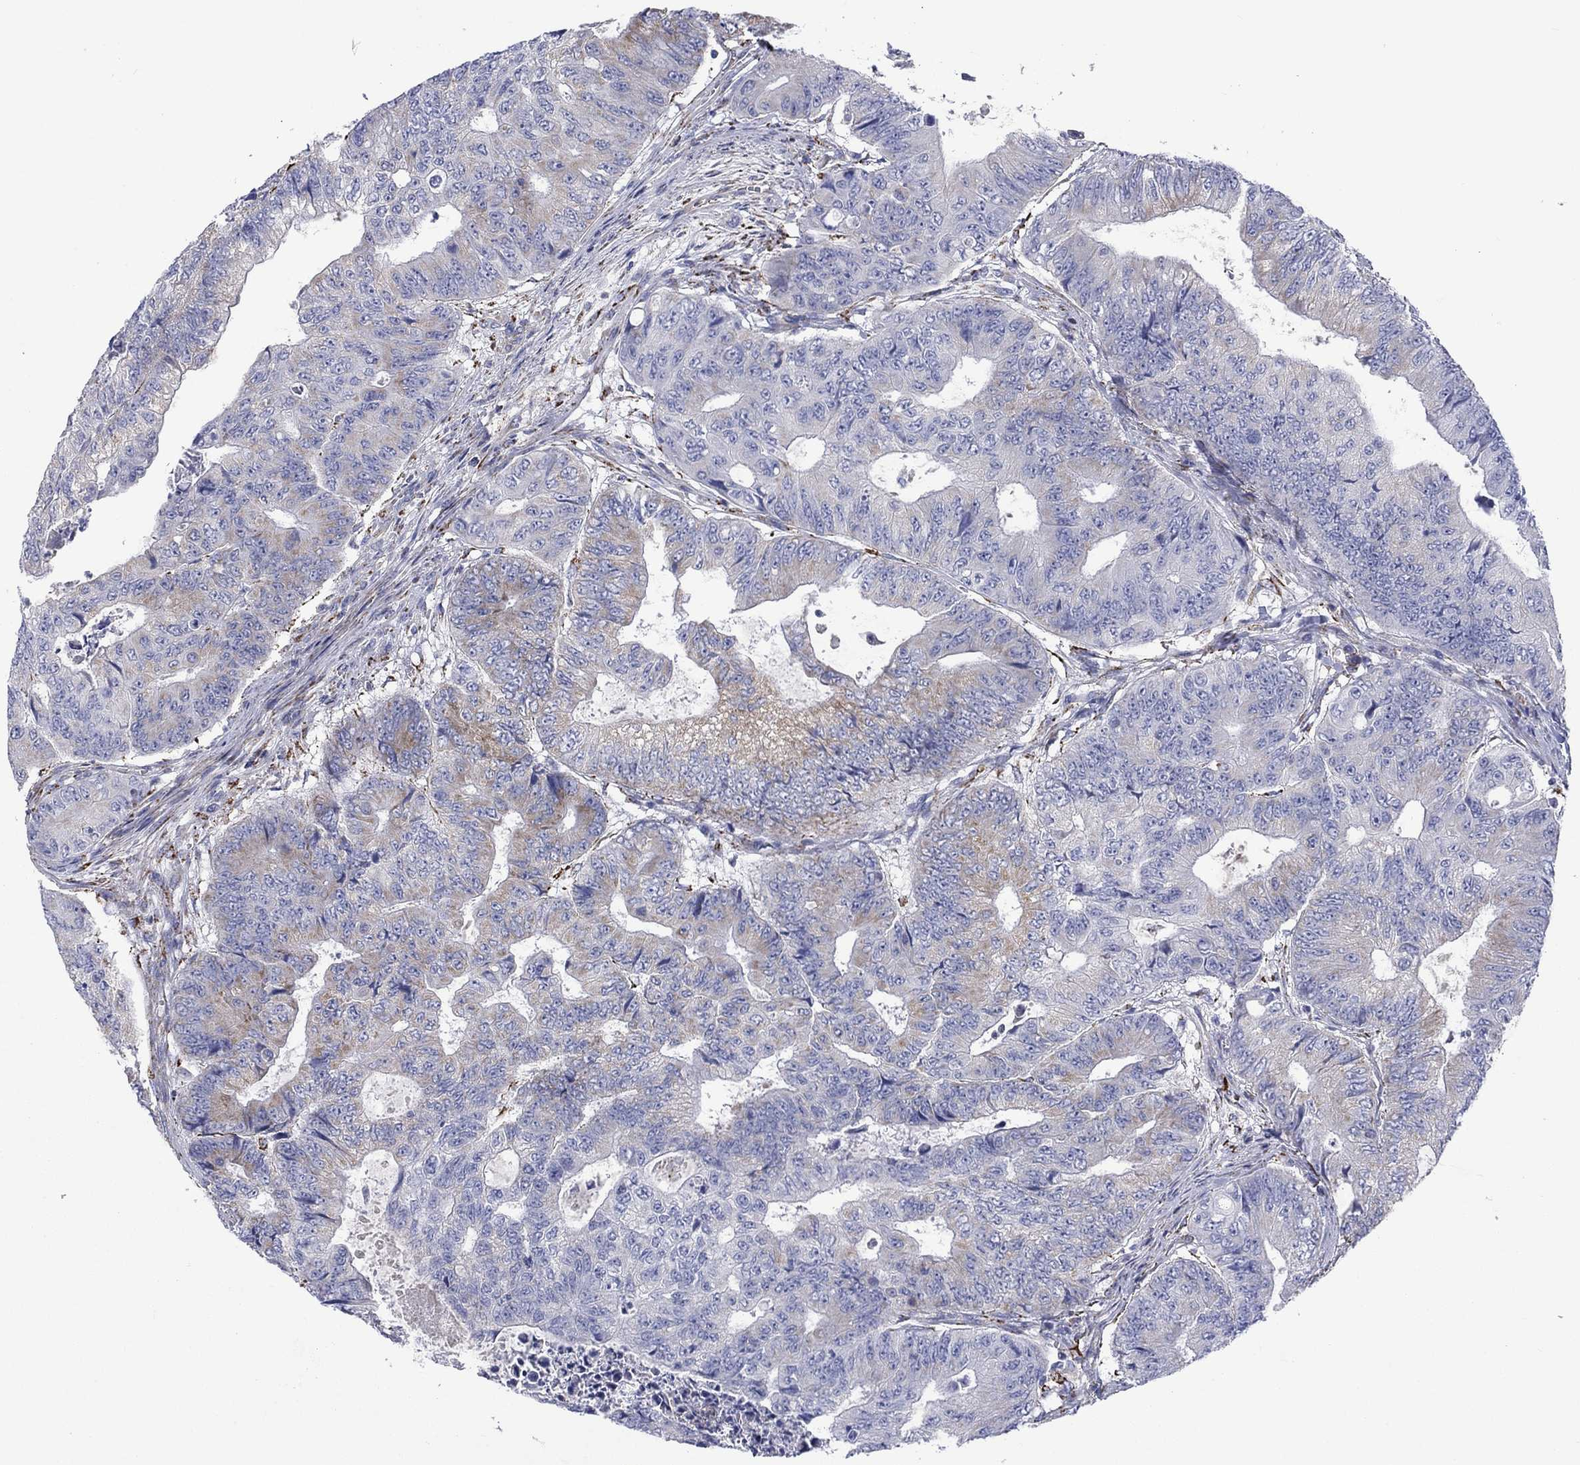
{"staining": {"intensity": "weak", "quantity": "<25%", "location": "cytoplasmic/membranous"}, "tissue": "colorectal cancer", "cell_type": "Tumor cells", "image_type": "cancer", "snomed": [{"axis": "morphology", "description": "Adenocarcinoma, NOS"}, {"axis": "topography", "description": "Colon"}], "caption": "Protein analysis of colorectal adenocarcinoma demonstrates no significant staining in tumor cells.", "gene": "CISD1", "patient": {"sex": "female", "age": 48}}